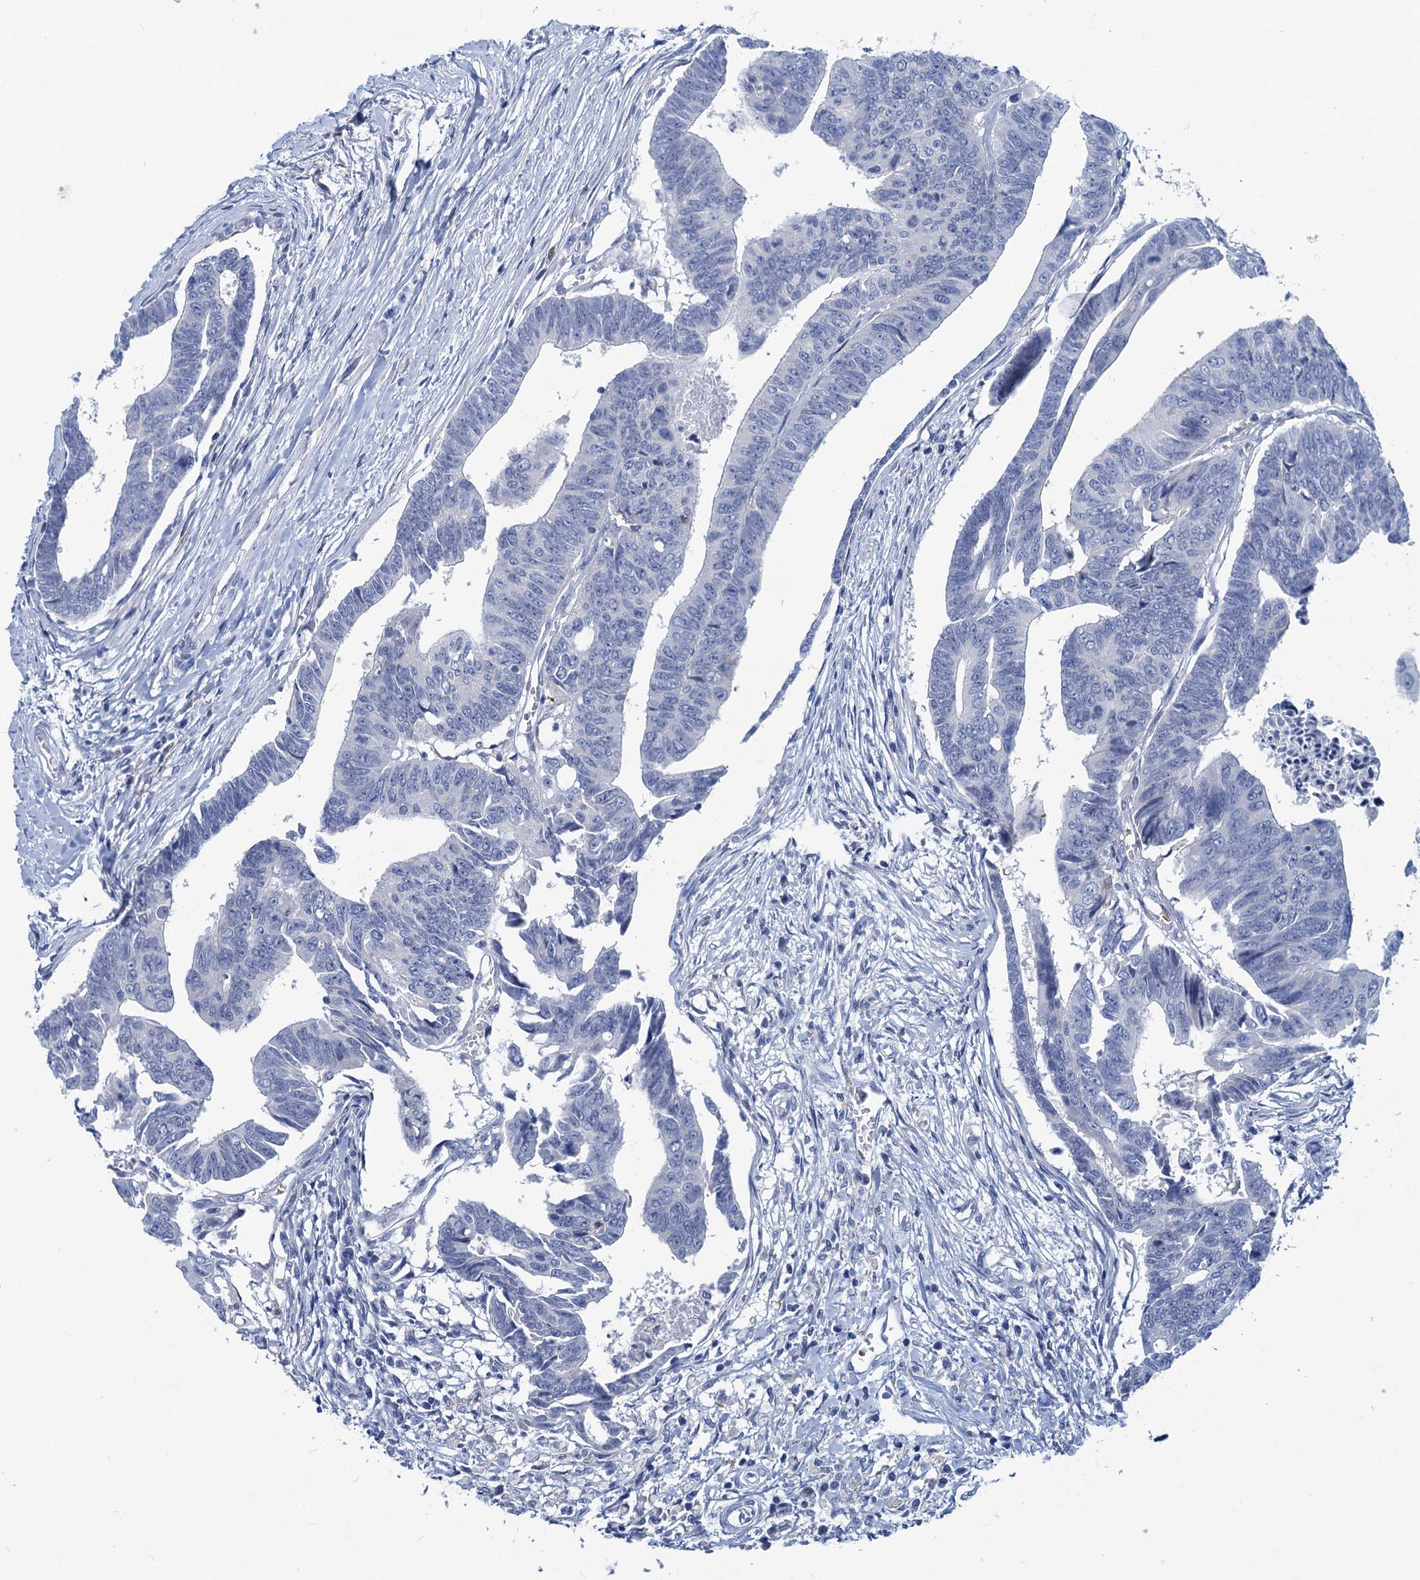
{"staining": {"intensity": "negative", "quantity": "none", "location": "none"}, "tissue": "colorectal cancer", "cell_type": "Tumor cells", "image_type": "cancer", "snomed": [{"axis": "morphology", "description": "Adenocarcinoma, NOS"}, {"axis": "topography", "description": "Rectum"}], "caption": "Image shows no protein staining in tumor cells of adenocarcinoma (colorectal) tissue.", "gene": "RTKN2", "patient": {"sex": "female", "age": 65}}